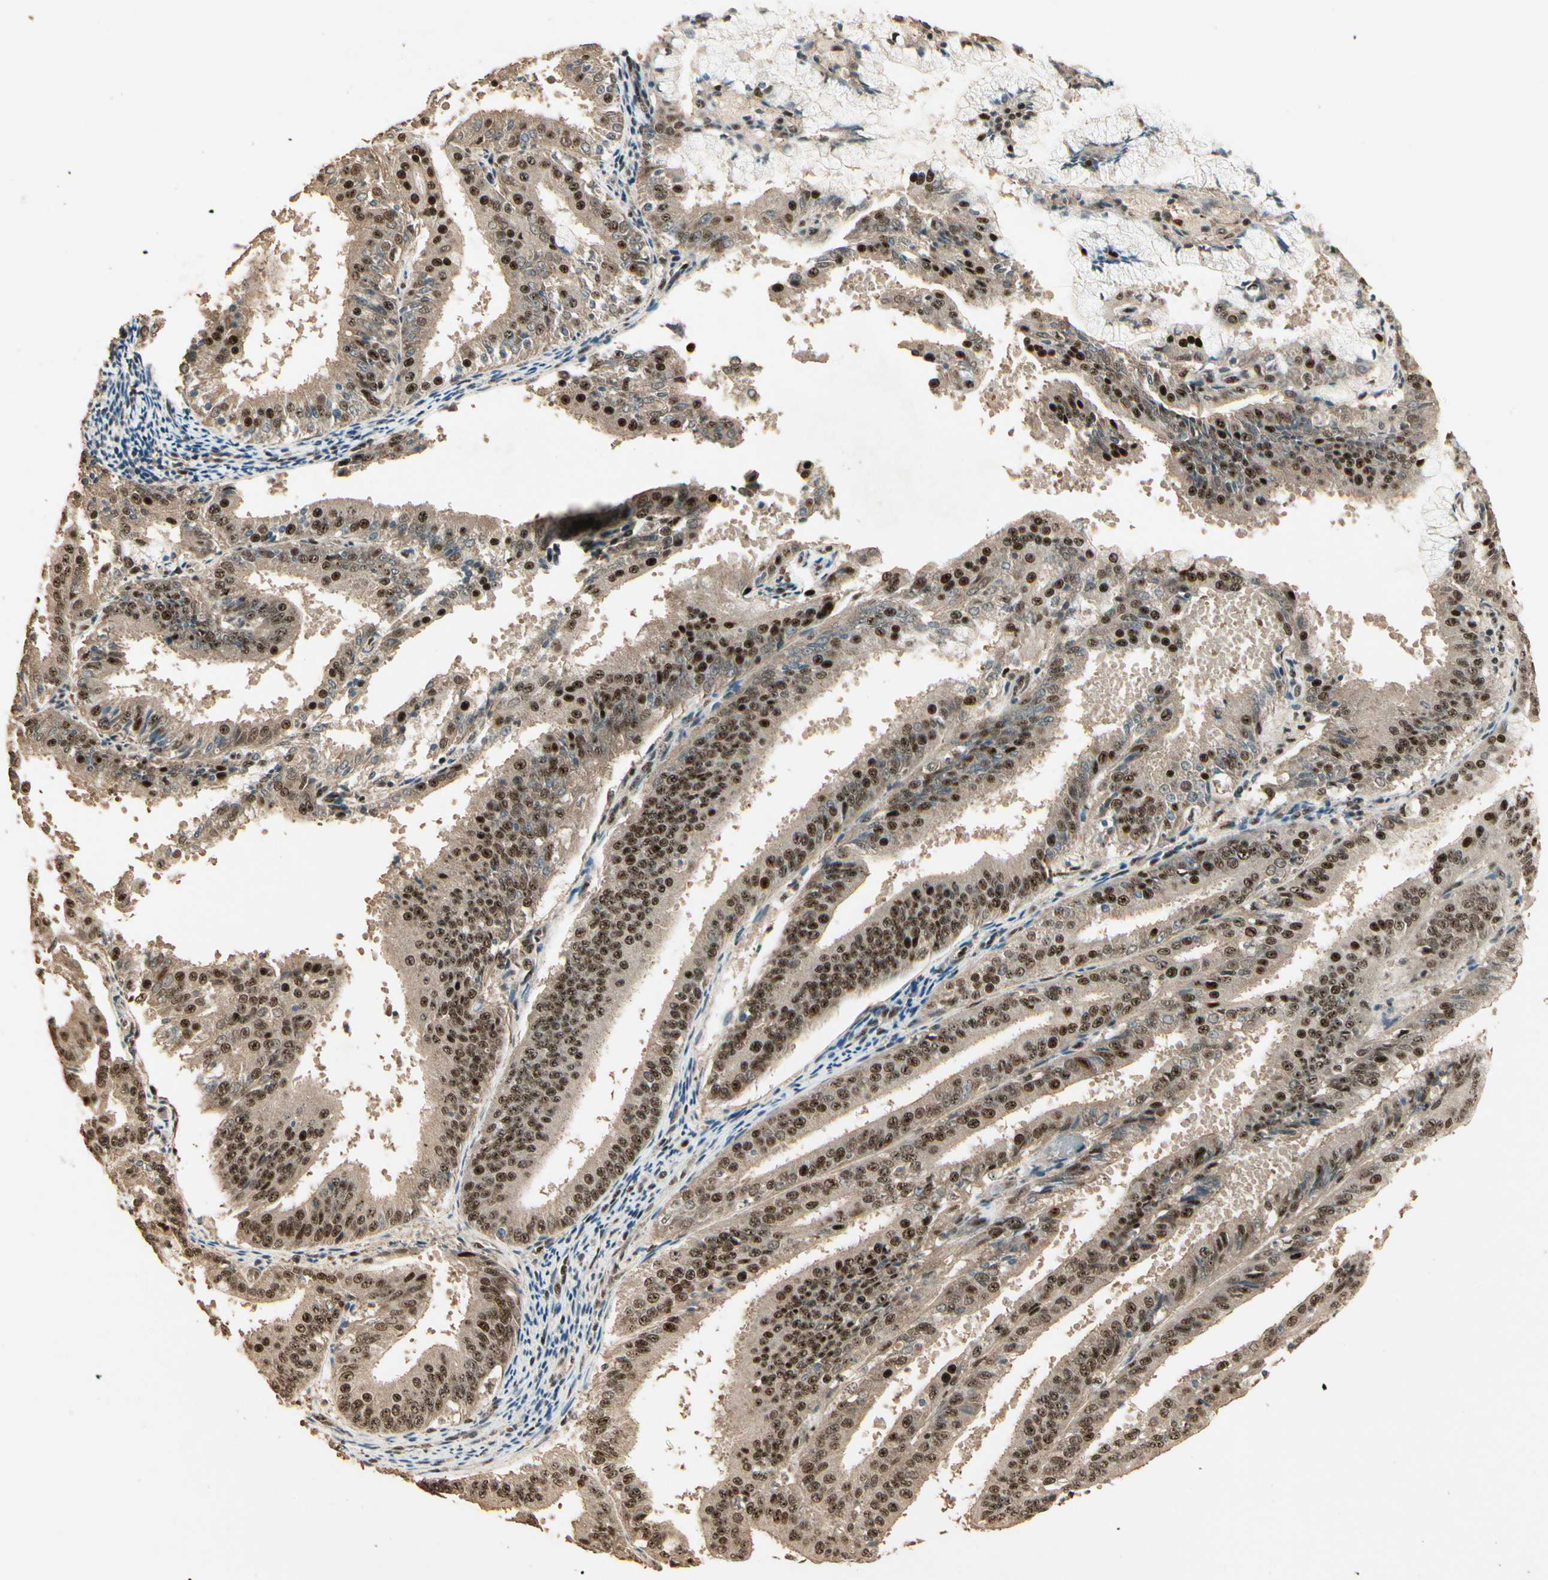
{"staining": {"intensity": "moderate", "quantity": ">75%", "location": "nuclear"}, "tissue": "endometrial cancer", "cell_type": "Tumor cells", "image_type": "cancer", "snomed": [{"axis": "morphology", "description": "Adenocarcinoma, NOS"}, {"axis": "topography", "description": "Endometrium"}], "caption": "Tumor cells show moderate nuclear positivity in about >75% of cells in endometrial cancer. Using DAB (brown) and hematoxylin (blue) stains, captured at high magnification using brightfield microscopy.", "gene": "RBM25", "patient": {"sex": "female", "age": 63}}